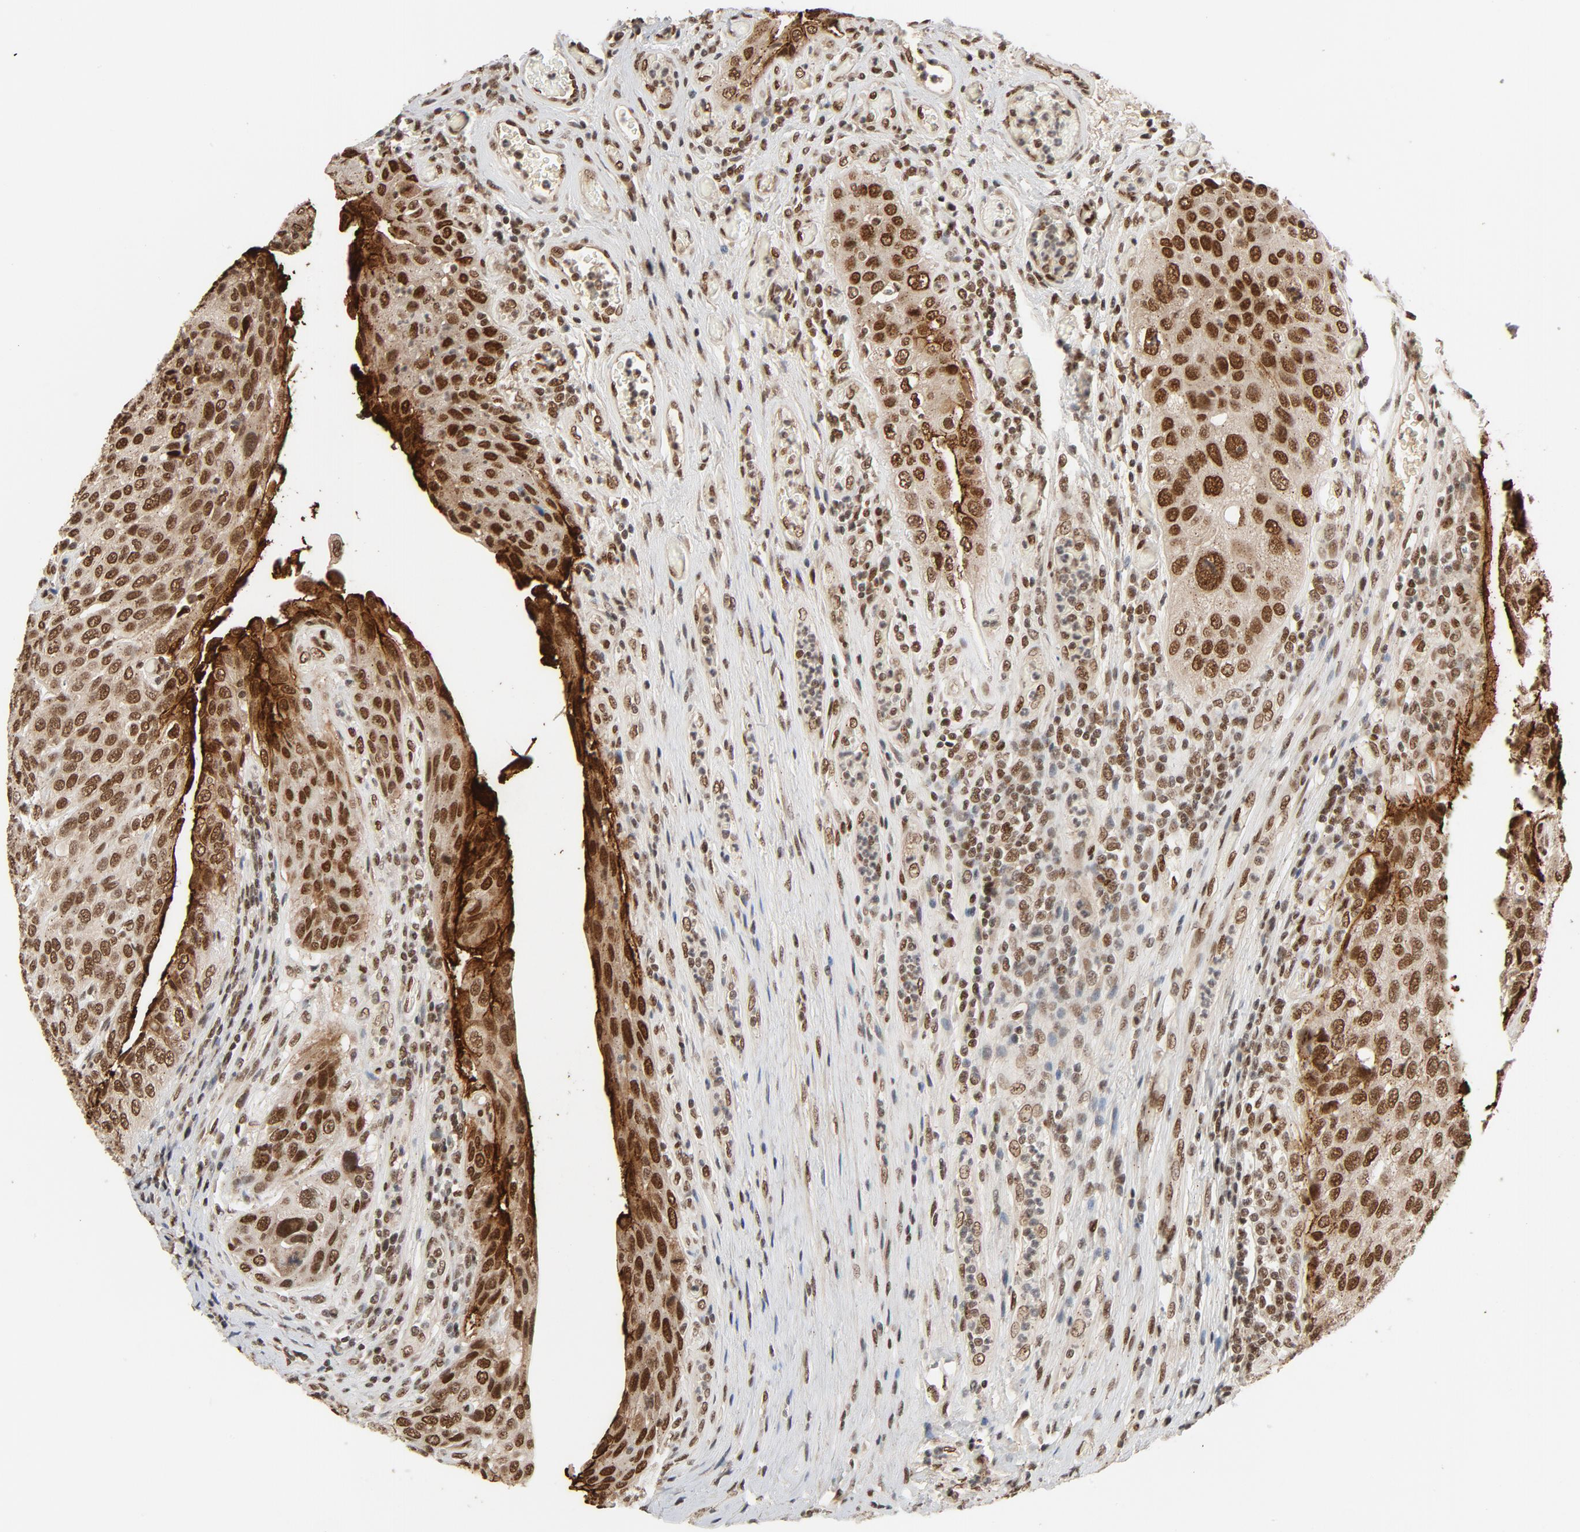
{"staining": {"intensity": "strong", "quantity": ">75%", "location": "nuclear"}, "tissue": "urothelial cancer", "cell_type": "Tumor cells", "image_type": "cancer", "snomed": [{"axis": "morphology", "description": "Urothelial carcinoma, High grade"}, {"axis": "topography", "description": "Urinary bladder"}], "caption": "Immunohistochemistry (IHC) (DAB) staining of urothelial carcinoma (high-grade) reveals strong nuclear protein expression in about >75% of tumor cells.", "gene": "SMARCD1", "patient": {"sex": "male", "age": 50}}